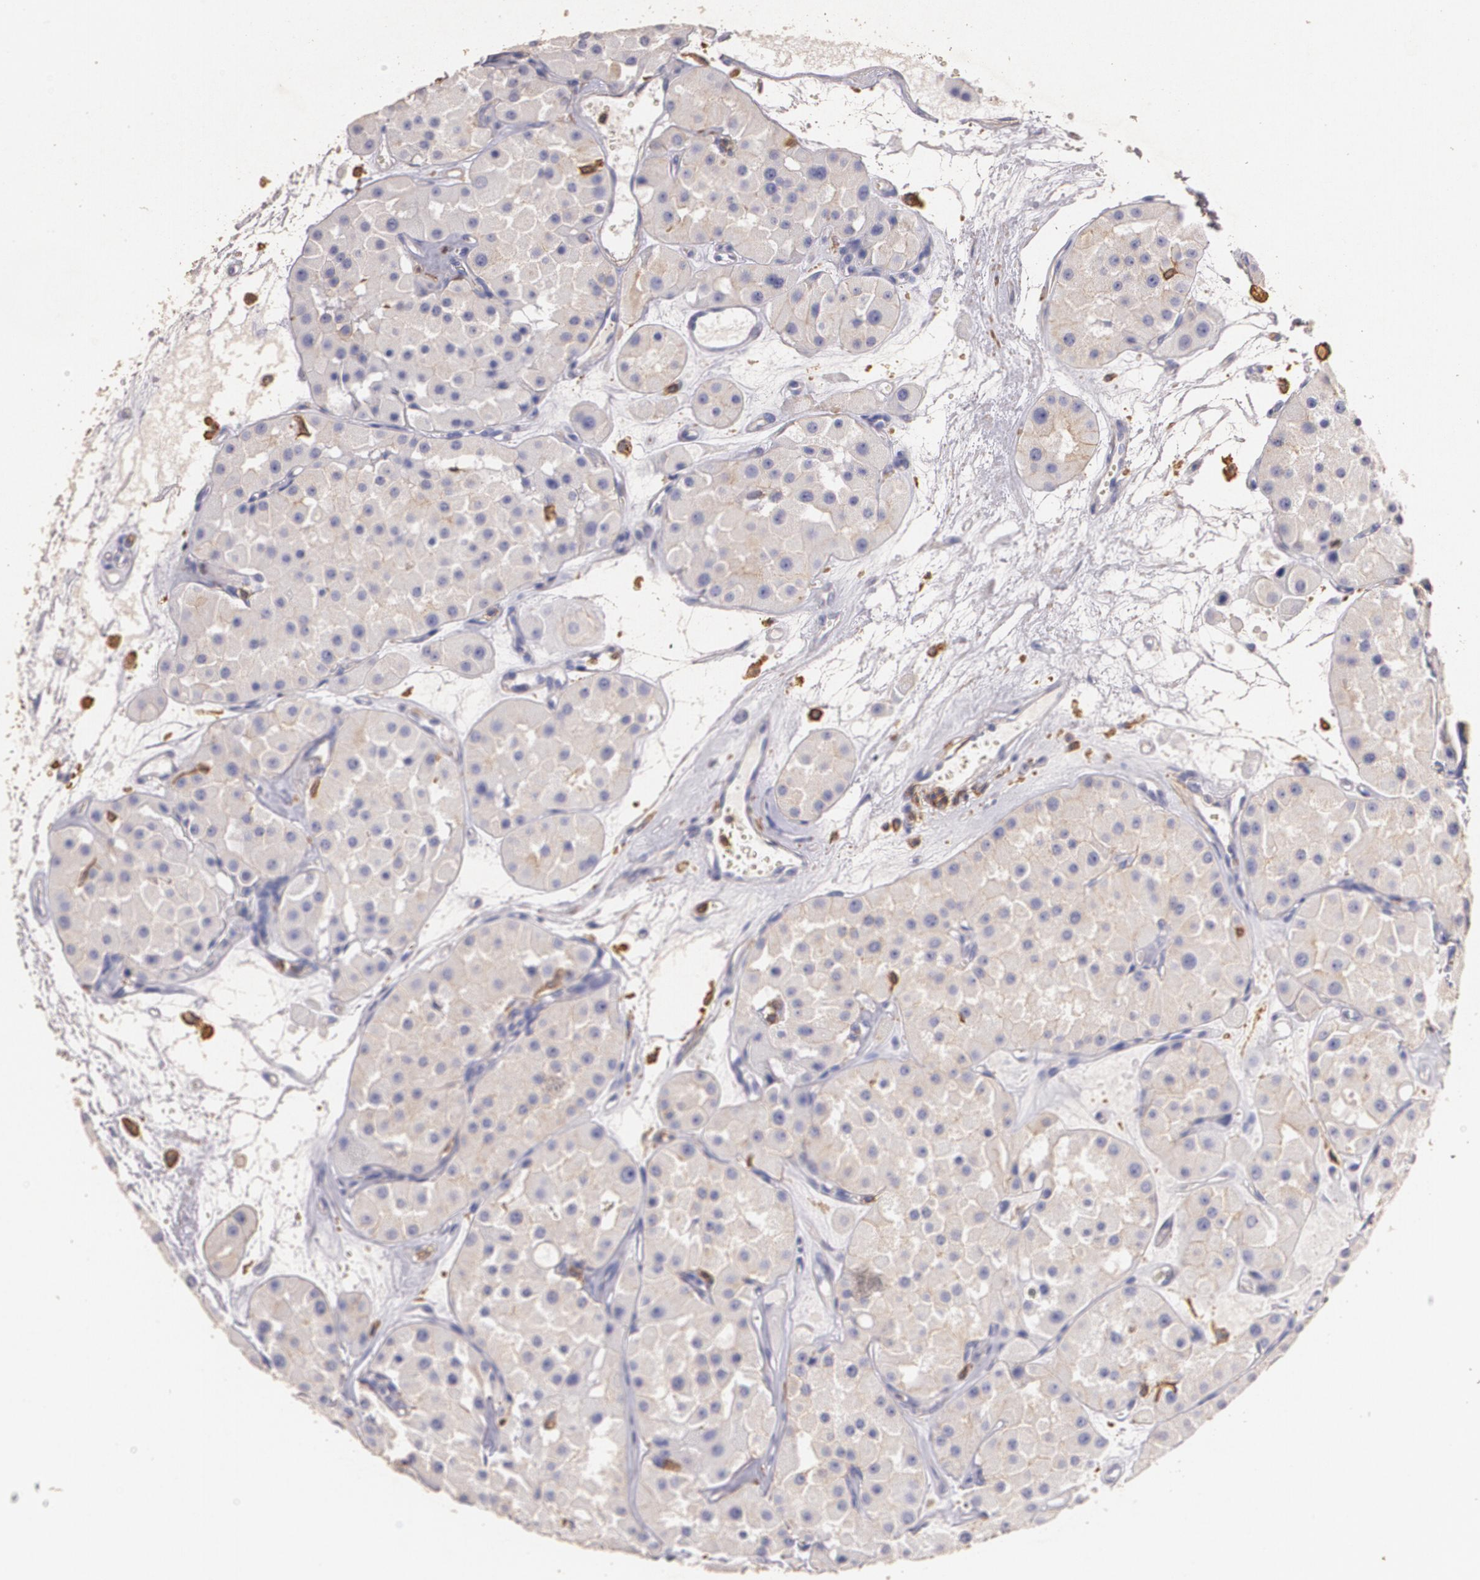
{"staining": {"intensity": "negative", "quantity": "none", "location": "none"}, "tissue": "renal cancer", "cell_type": "Tumor cells", "image_type": "cancer", "snomed": [{"axis": "morphology", "description": "Adenocarcinoma, uncertain malignant potential"}, {"axis": "topography", "description": "Kidney"}], "caption": "Tumor cells show no significant protein staining in renal cancer.", "gene": "TGFBR1", "patient": {"sex": "male", "age": 63}}